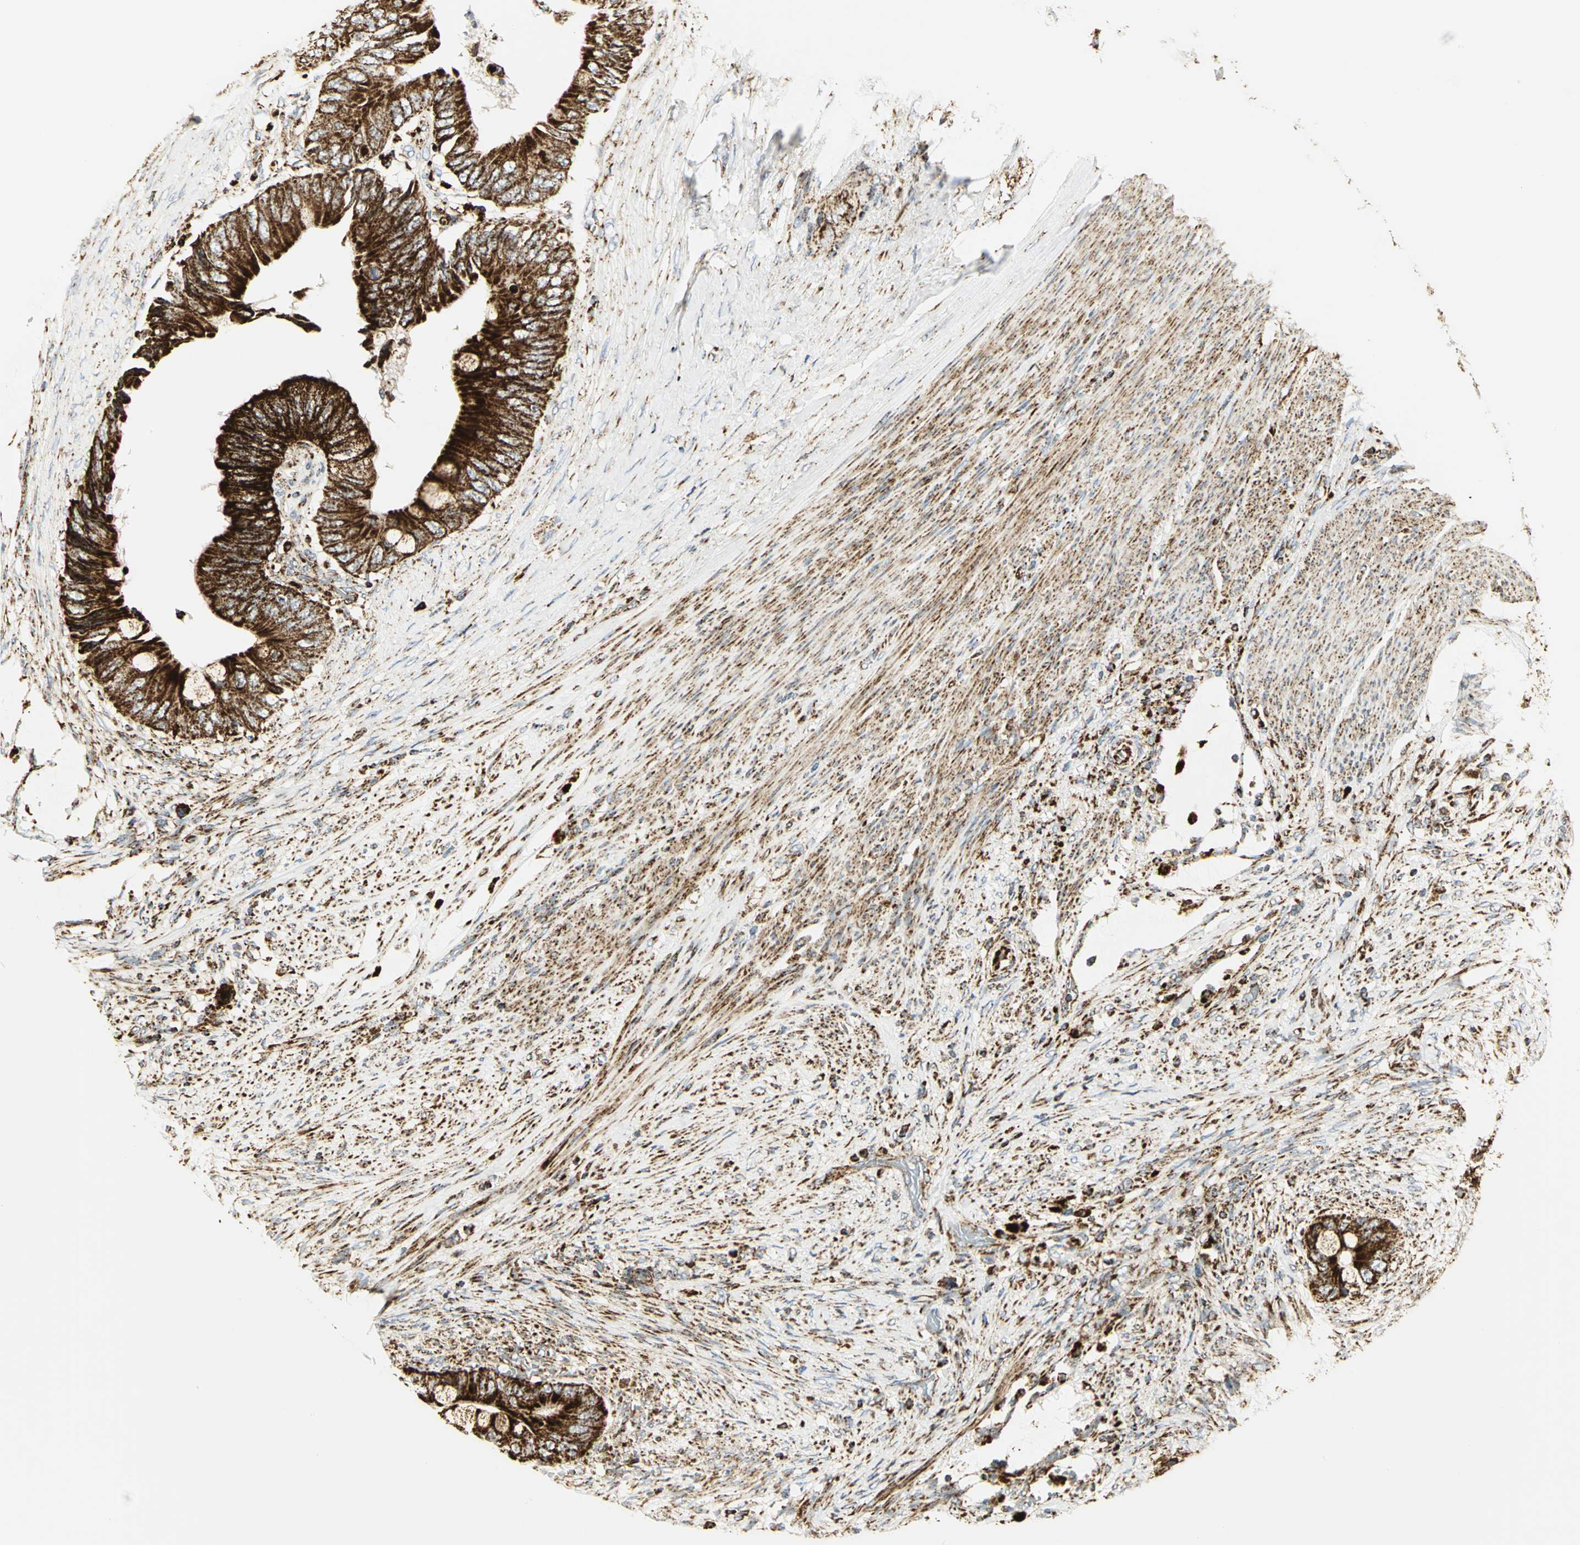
{"staining": {"intensity": "strong", "quantity": ">75%", "location": "cytoplasmic/membranous"}, "tissue": "colorectal cancer", "cell_type": "Tumor cells", "image_type": "cancer", "snomed": [{"axis": "morphology", "description": "Adenocarcinoma, NOS"}, {"axis": "topography", "description": "Rectum"}], "caption": "Strong cytoplasmic/membranous positivity is seen in approximately >75% of tumor cells in colorectal cancer (adenocarcinoma).", "gene": "VDAC1", "patient": {"sex": "female", "age": 77}}